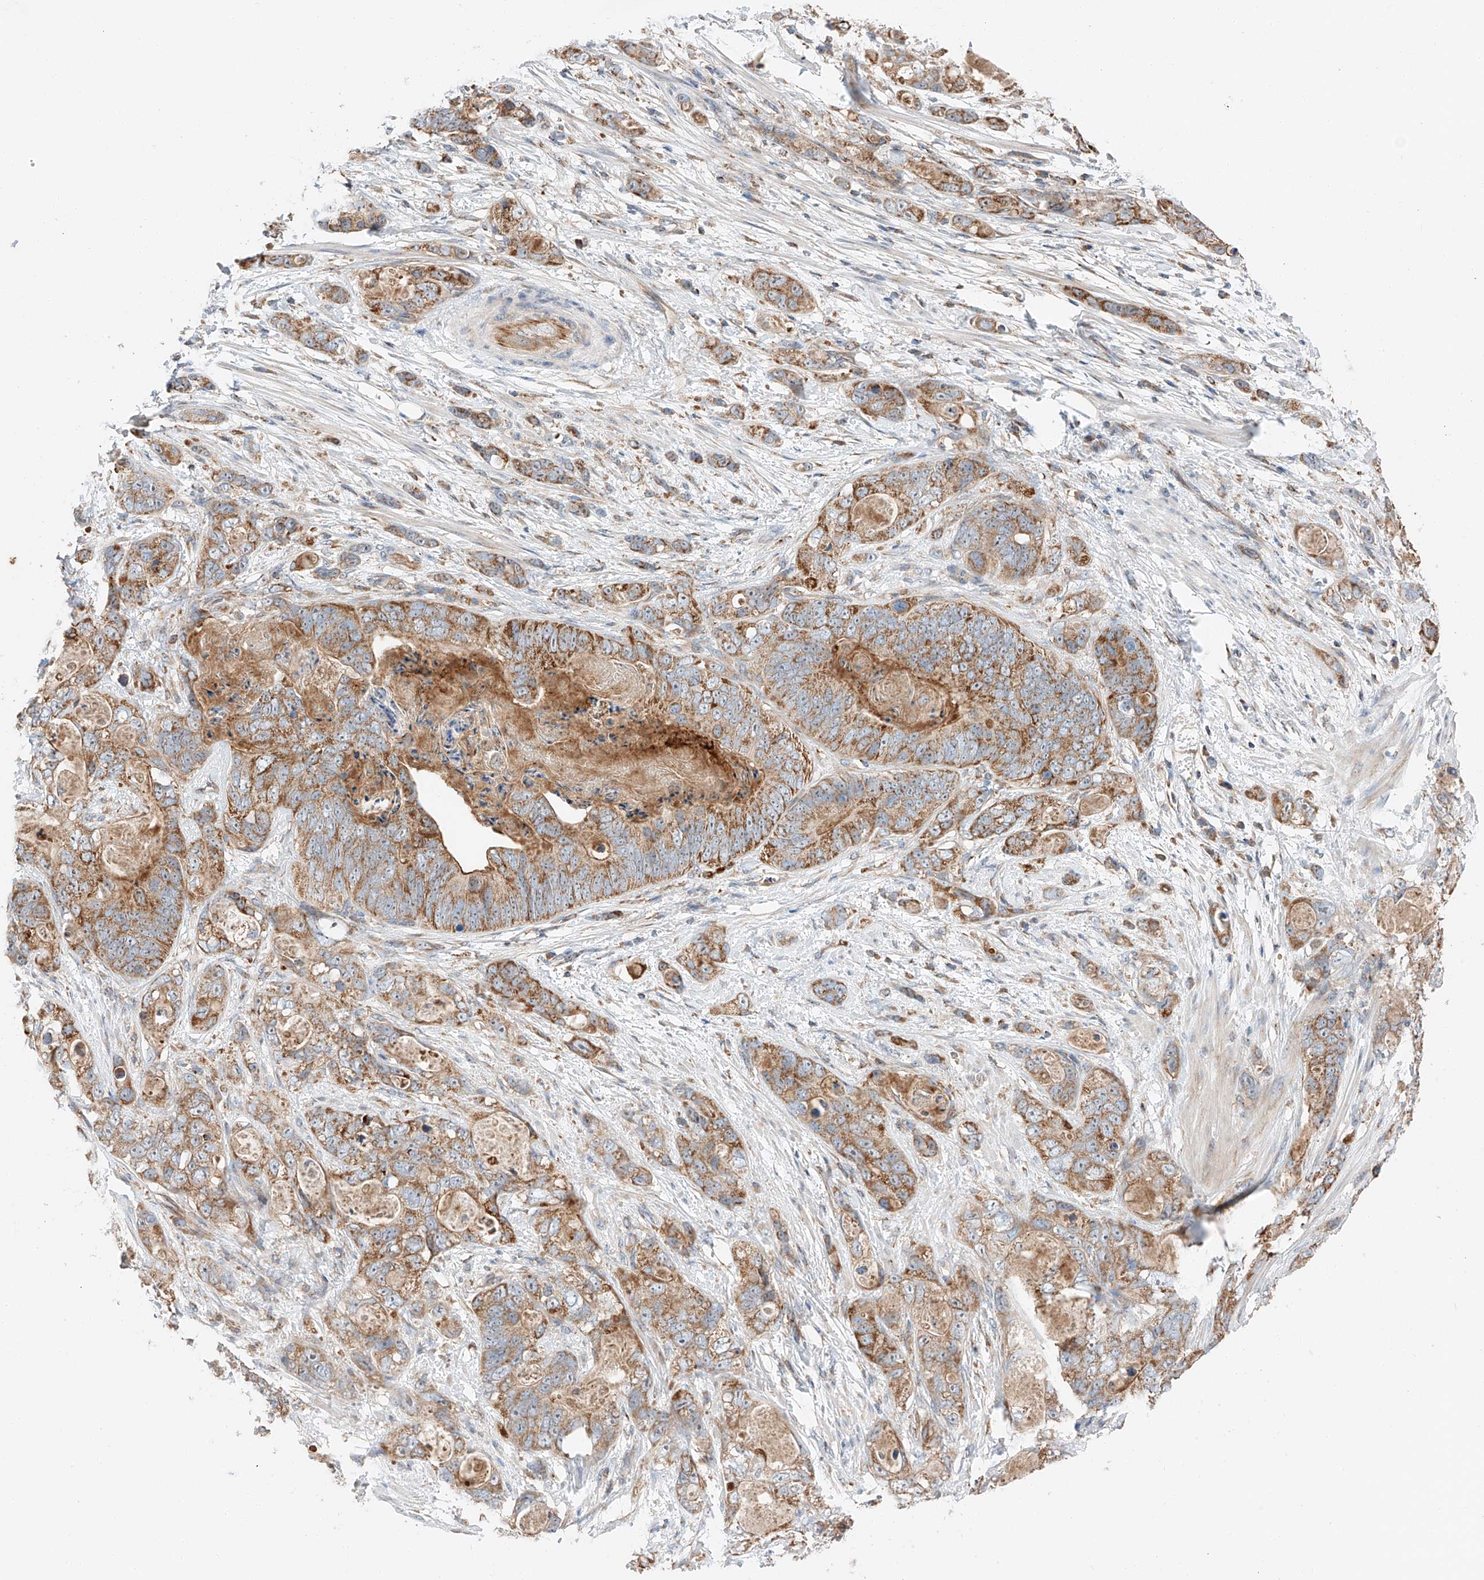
{"staining": {"intensity": "moderate", "quantity": ">75%", "location": "cytoplasmic/membranous"}, "tissue": "stomach cancer", "cell_type": "Tumor cells", "image_type": "cancer", "snomed": [{"axis": "morphology", "description": "Normal tissue, NOS"}, {"axis": "morphology", "description": "Adenocarcinoma, NOS"}, {"axis": "topography", "description": "Stomach"}], "caption": "Immunohistochemistry (IHC) of stomach adenocarcinoma demonstrates medium levels of moderate cytoplasmic/membranous expression in about >75% of tumor cells.", "gene": "RUSC1", "patient": {"sex": "female", "age": 89}}